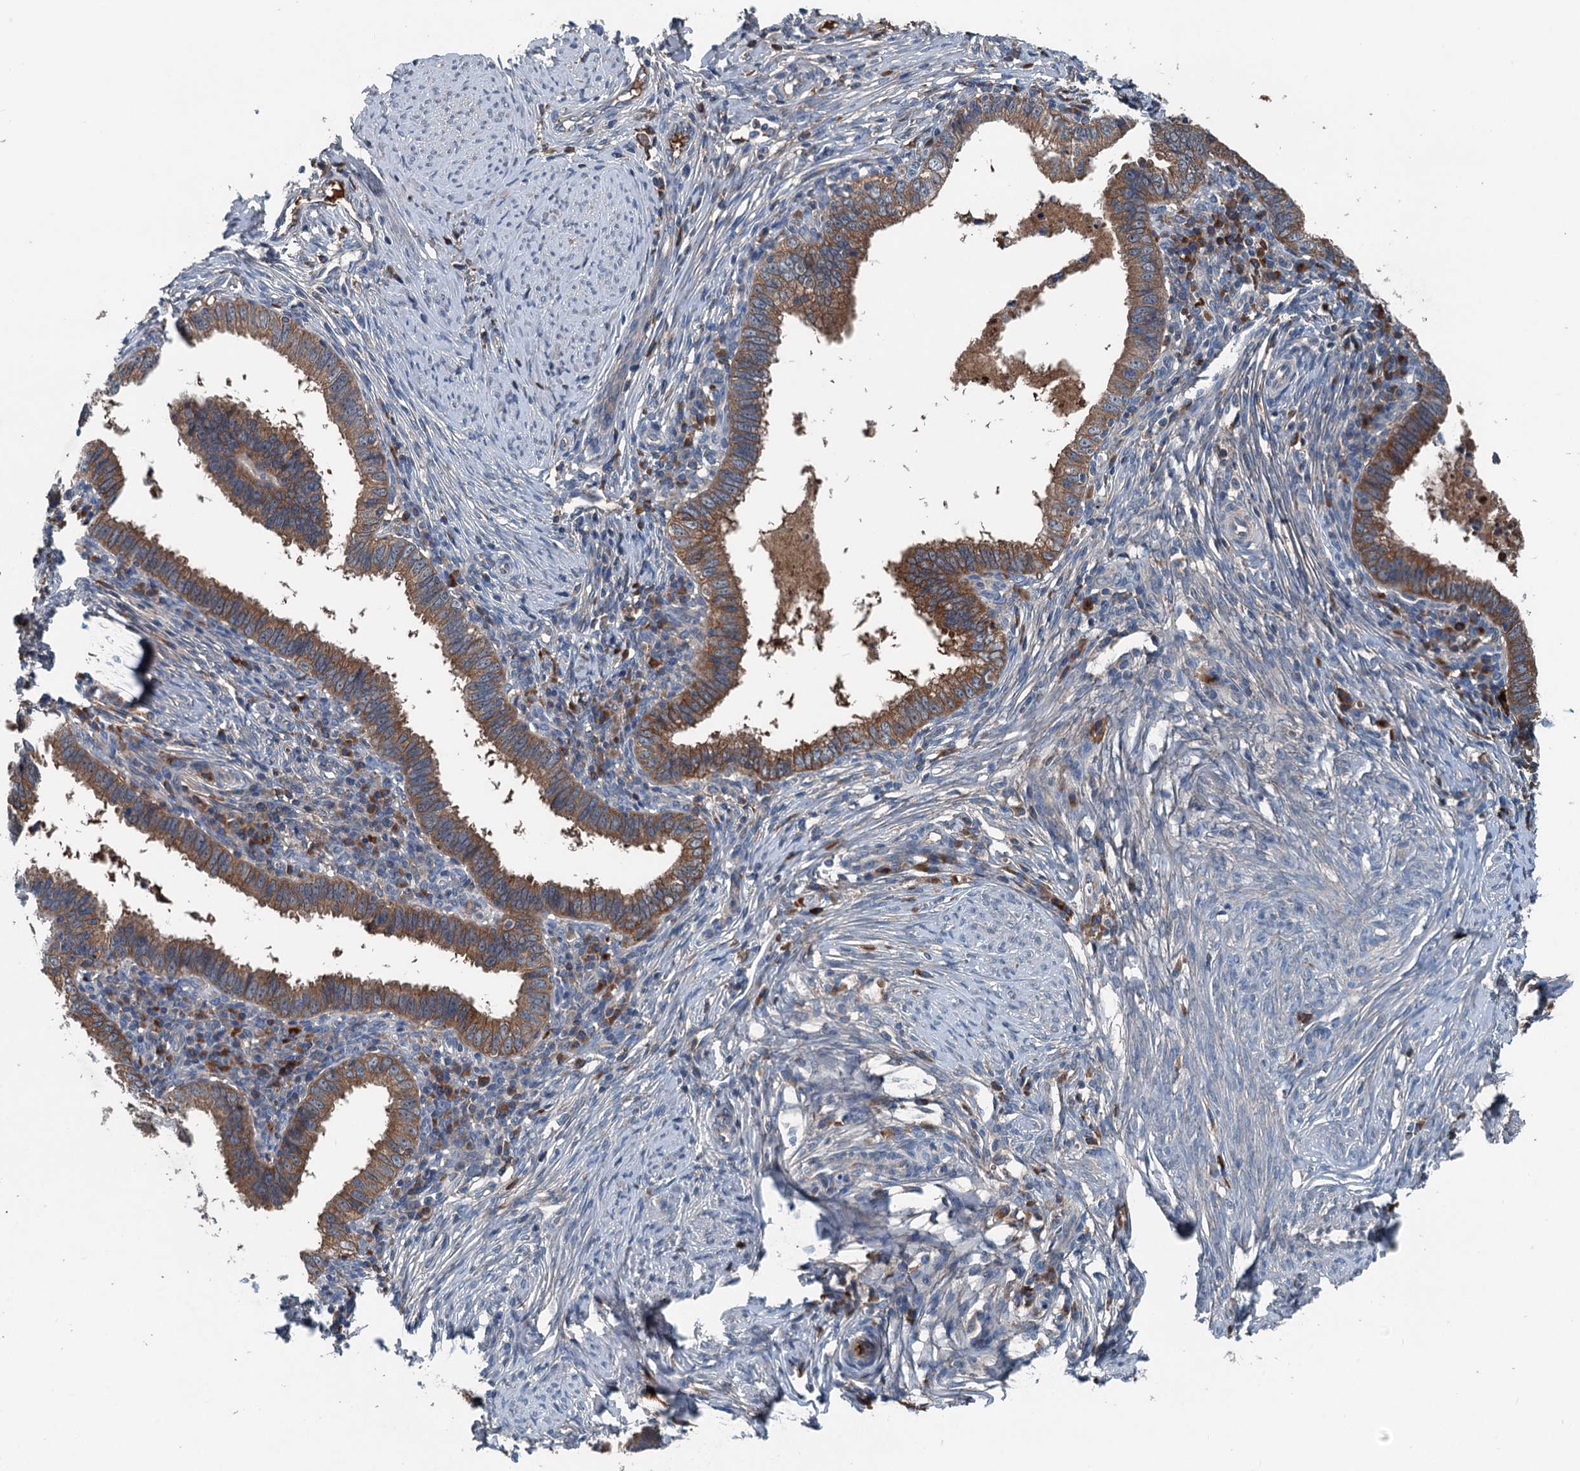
{"staining": {"intensity": "moderate", "quantity": ">75%", "location": "cytoplasmic/membranous"}, "tissue": "cervical cancer", "cell_type": "Tumor cells", "image_type": "cancer", "snomed": [{"axis": "morphology", "description": "Adenocarcinoma, NOS"}, {"axis": "topography", "description": "Cervix"}], "caption": "Brown immunohistochemical staining in adenocarcinoma (cervical) displays moderate cytoplasmic/membranous staining in about >75% of tumor cells.", "gene": "PDSS1", "patient": {"sex": "female", "age": 36}}